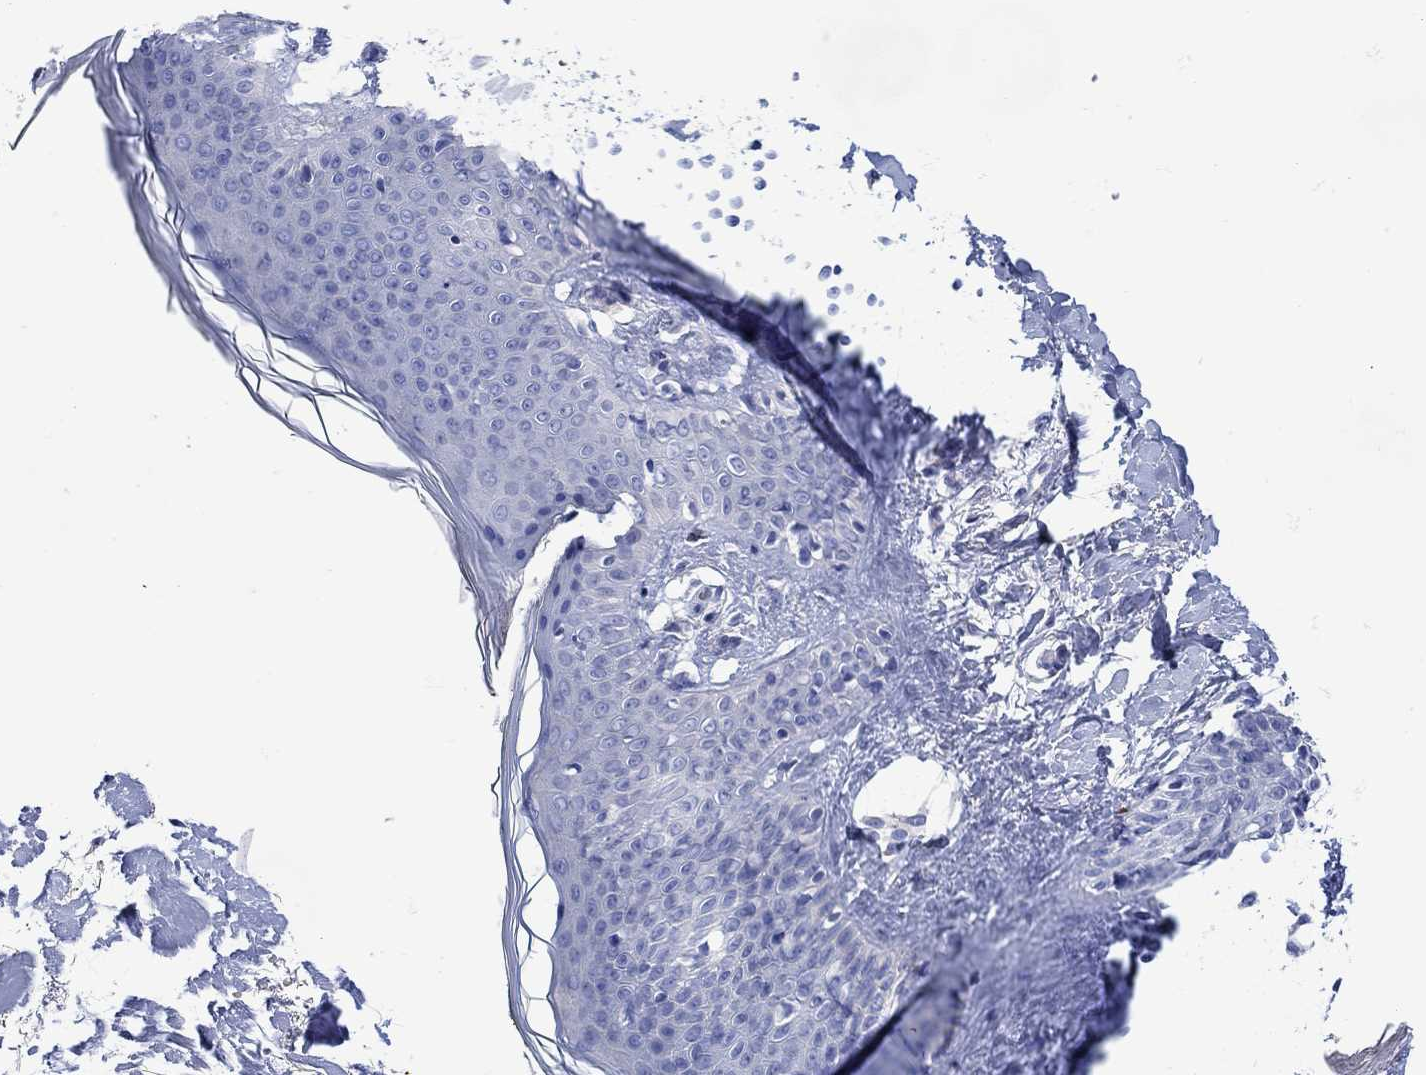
{"staining": {"intensity": "negative", "quantity": "none", "location": "none"}, "tissue": "skin", "cell_type": "Fibroblasts", "image_type": "normal", "snomed": [{"axis": "morphology", "description": "Normal tissue, NOS"}, {"axis": "topography", "description": "Skin"}], "caption": "Immunohistochemistry (IHC) of unremarkable human skin exhibits no staining in fibroblasts.", "gene": "ANKMY1", "patient": {"sex": "female", "age": 34}}